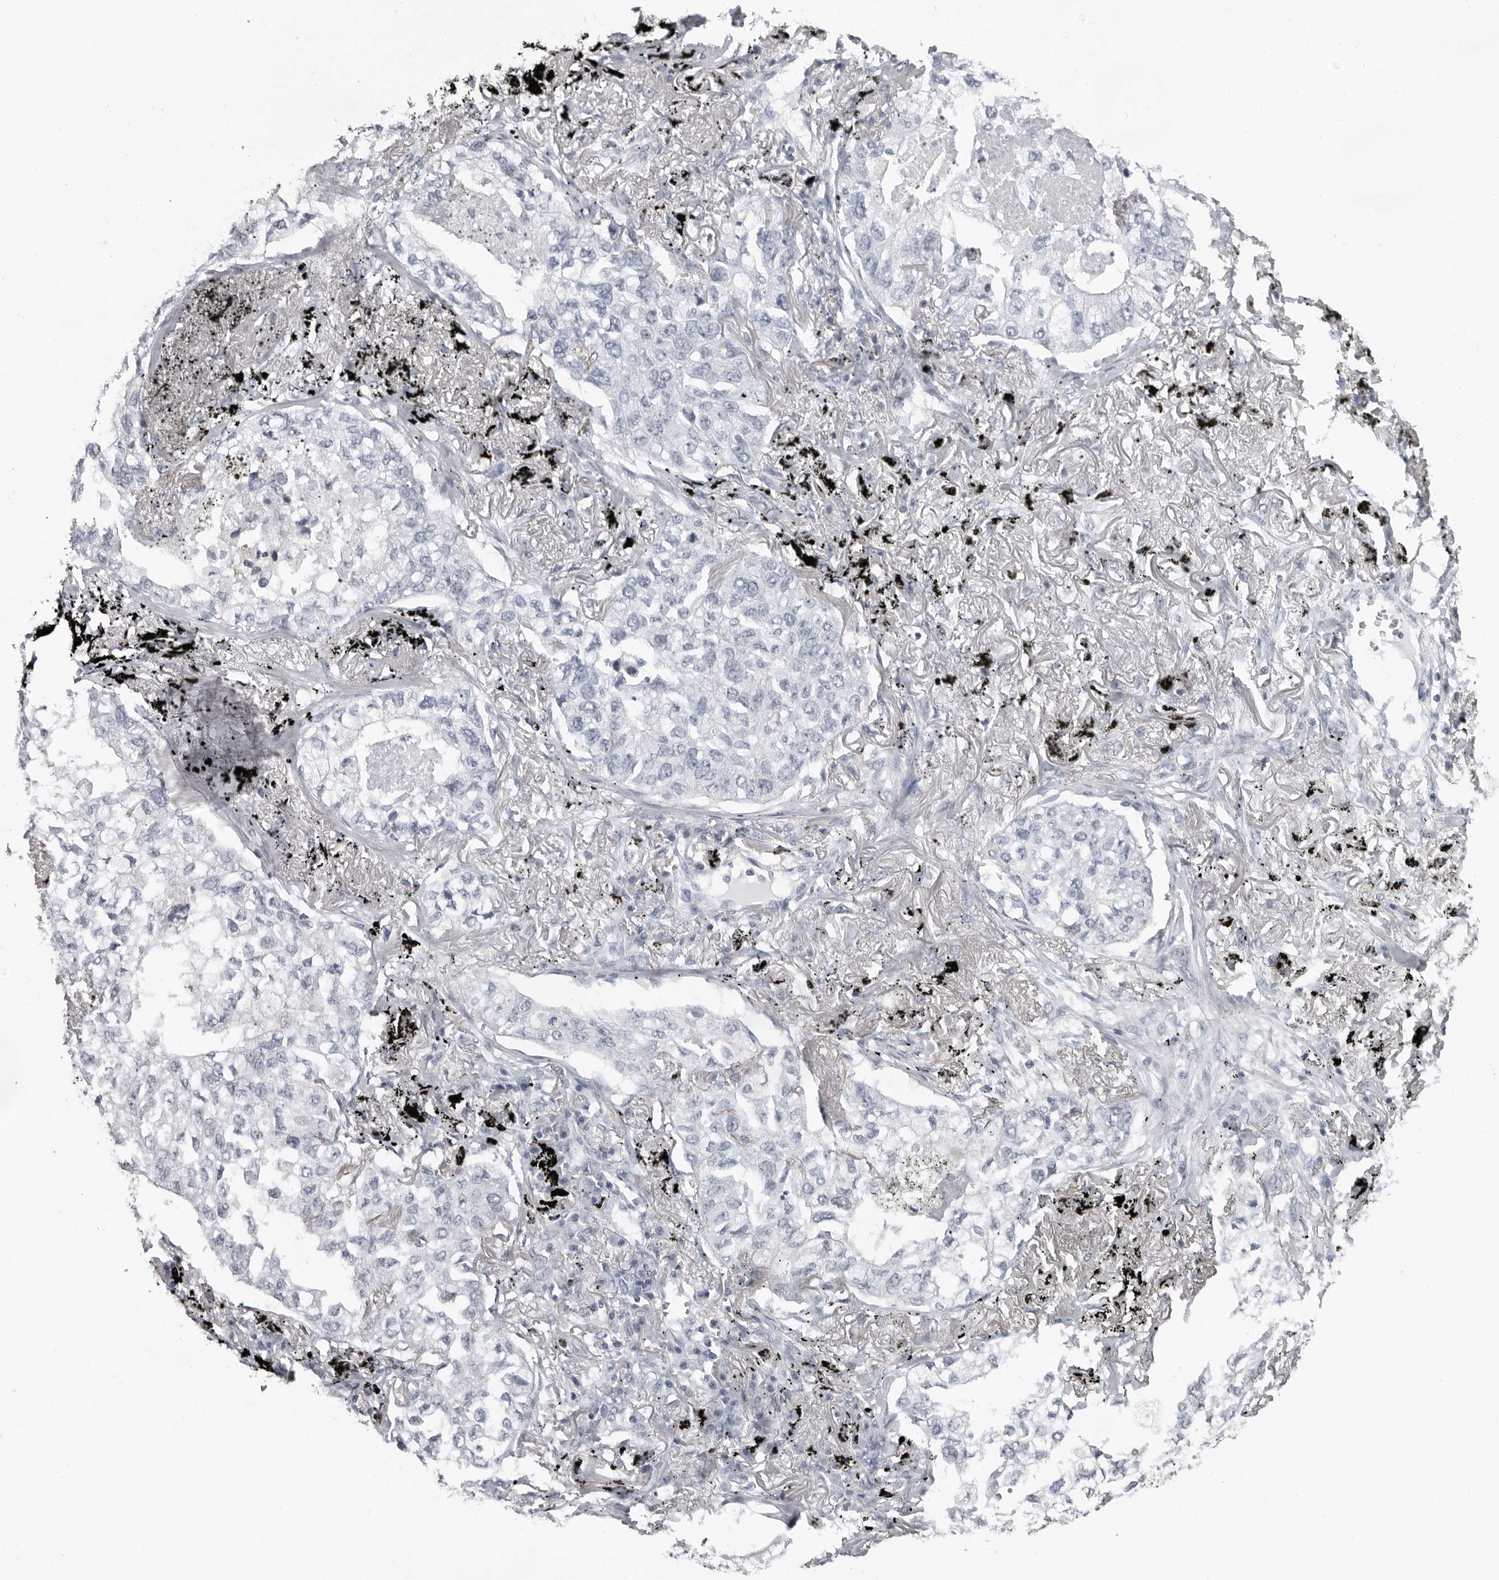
{"staining": {"intensity": "negative", "quantity": "none", "location": "none"}, "tissue": "lung cancer", "cell_type": "Tumor cells", "image_type": "cancer", "snomed": [{"axis": "morphology", "description": "Adenocarcinoma, NOS"}, {"axis": "topography", "description": "Lung"}], "caption": "Photomicrograph shows no significant protein staining in tumor cells of lung cancer (adenocarcinoma).", "gene": "LZIC", "patient": {"sex": "male", "age": 65}}